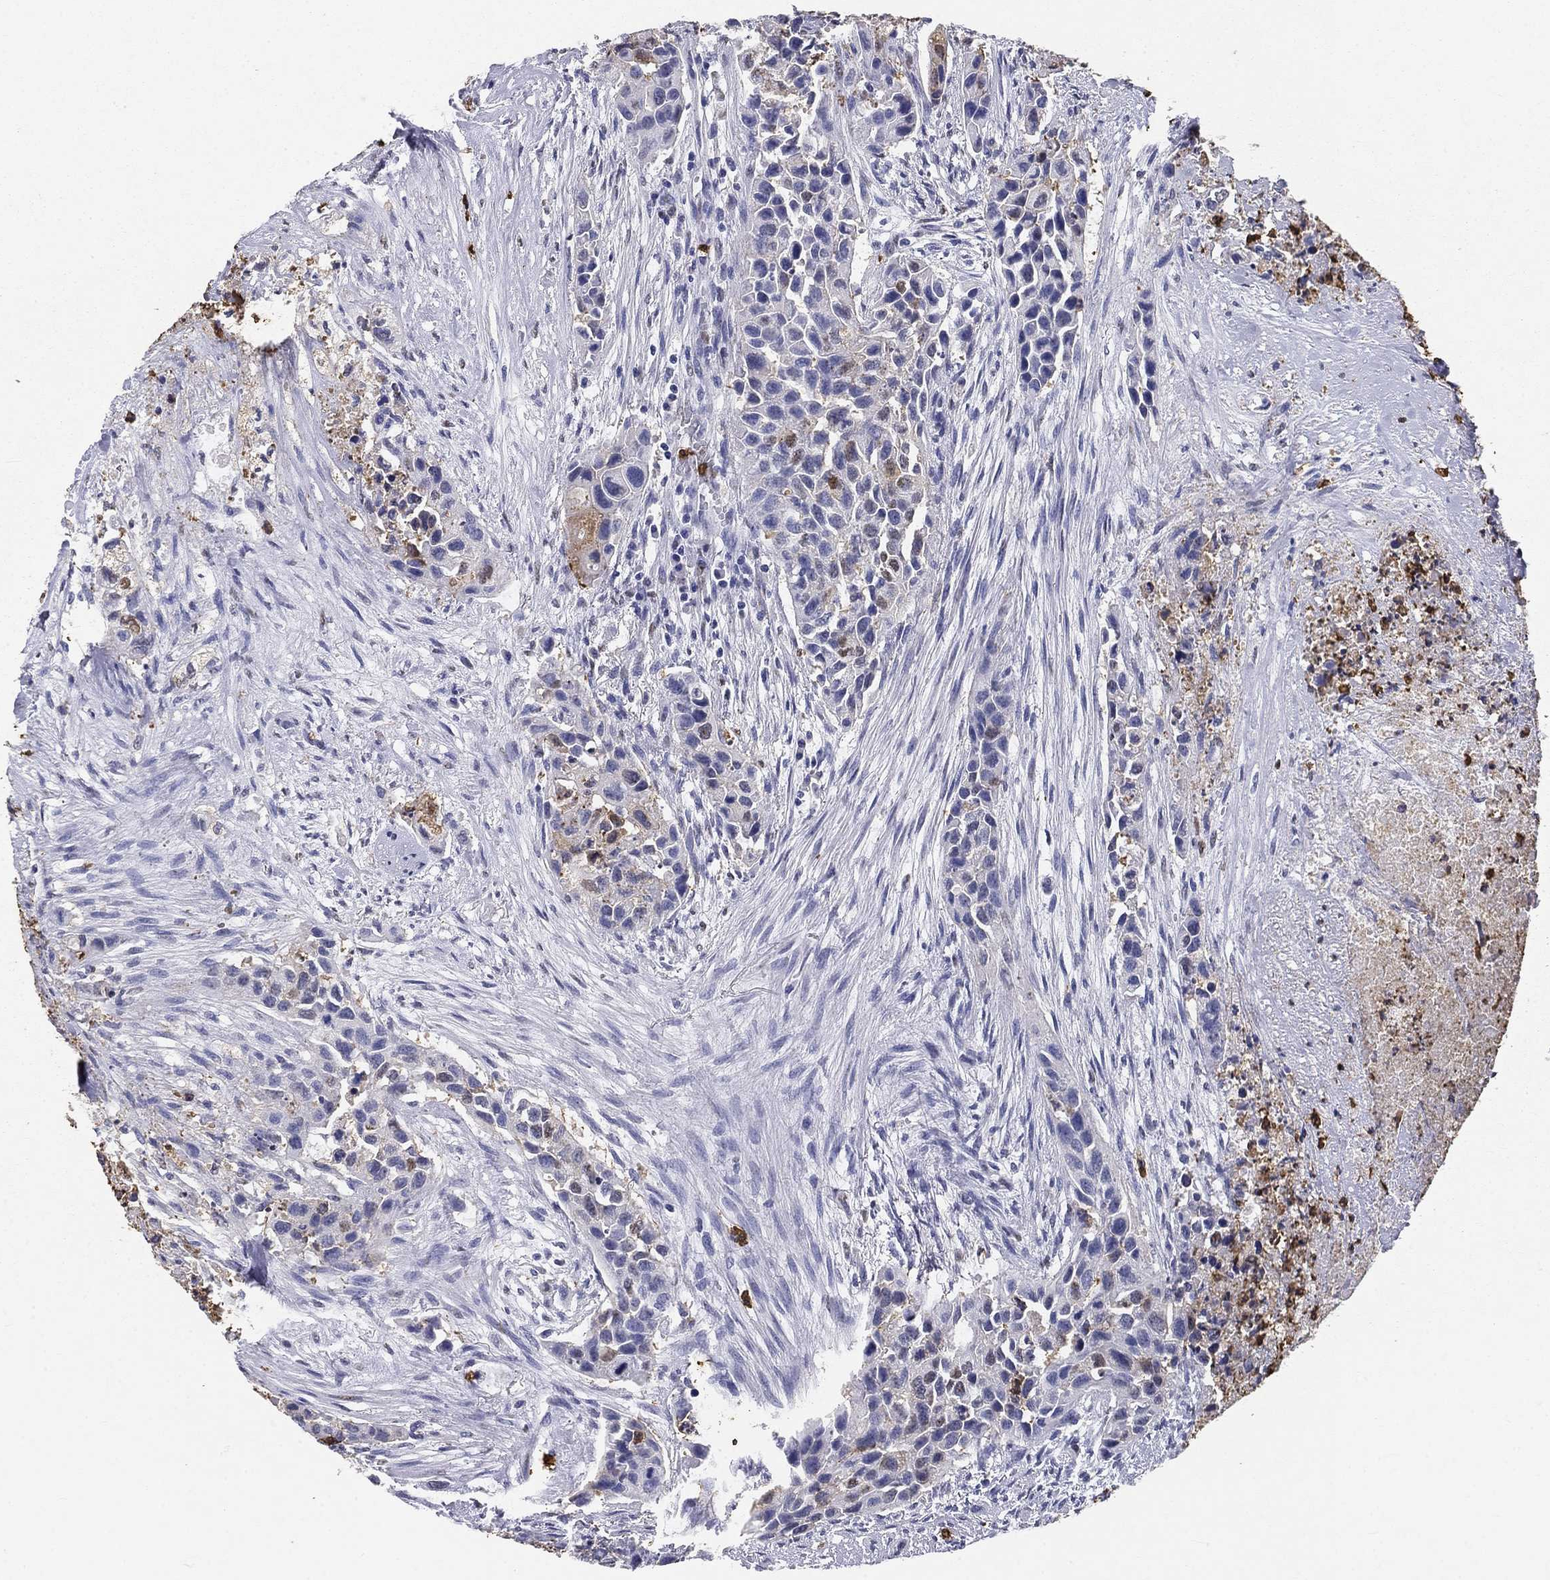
{"staining": {"intensity": "weak", "quantity": "<25%", "location": "cytoplasmic/membranous"}, "tissue": "urothelial cancer", "cell_type": "Tumor cells", "image_type": "cancer", "snomed": [{"axis": "morphology", "description": "Urothelial carcinoma, High grade"}, {"axis": "topography", "description": "Urinary bladder"}], "caption": "DAB immunohistochemical staining of human urothelial cancer shows no significant expression in tumor cells.", "gene": "IGSF8", "patient": {"sex": "female", "age": 73}}